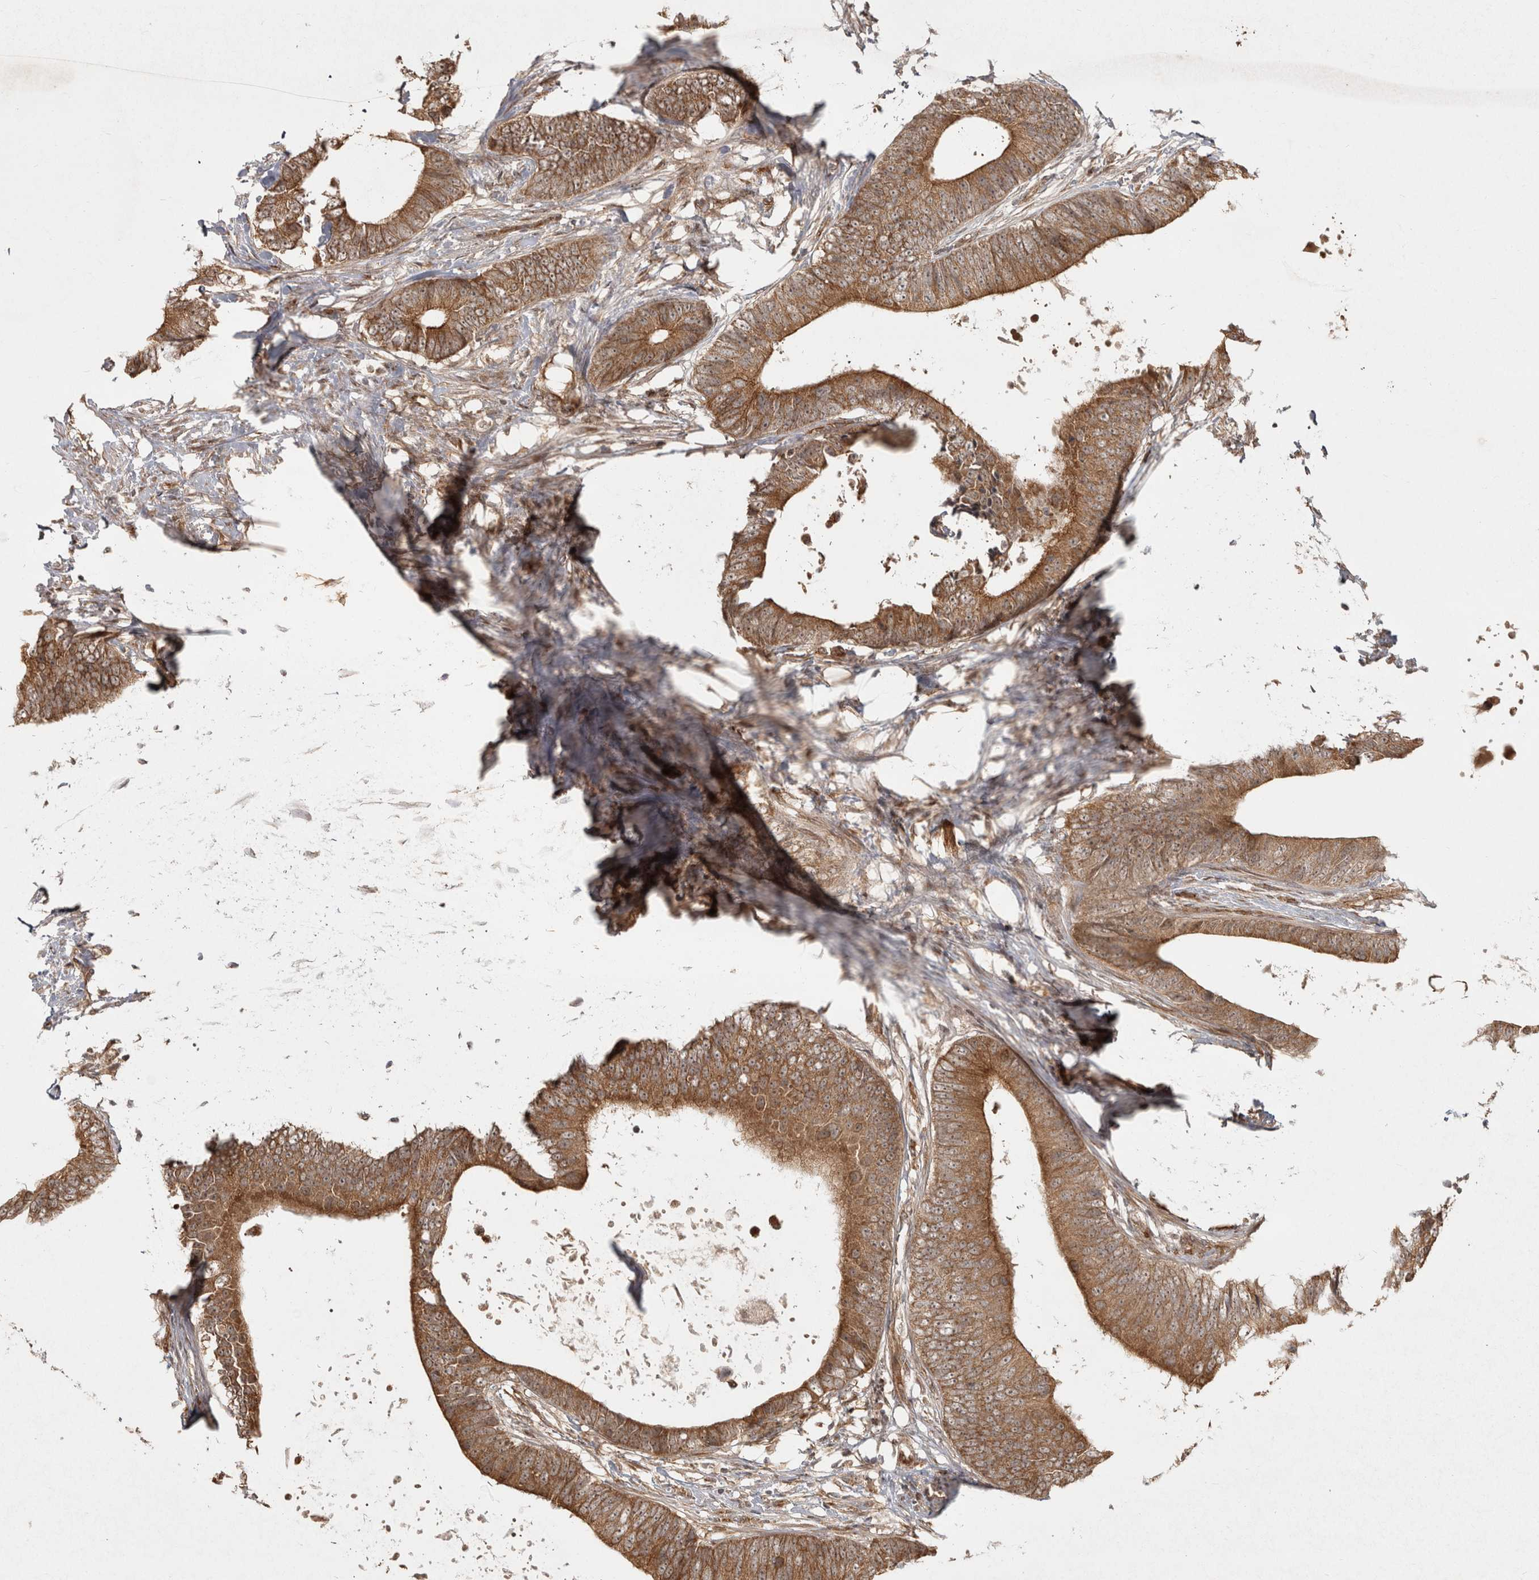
{"staining": {"intensity": "moderate", "quantity": ">75%", "location": "cytoplasmic/membranous"}, "tissue": "colorectal cancer", "cell_type": "Tumor cells", "image_type": "cancer", "snomed": [{"axis": "morphology", "description": "Adenocarcinoma, NOS"}, {"axis": "topography", "description": "Colon"}], "caption": "Brown immunohistochemical staining in human adenocarcinoma (colorectal) reveals moderate cytoplasmic/membranous expression in about >75% of tumor cells.", "gene": "CAMSAP2", "patient": {"sex": "male", "age": 56}}